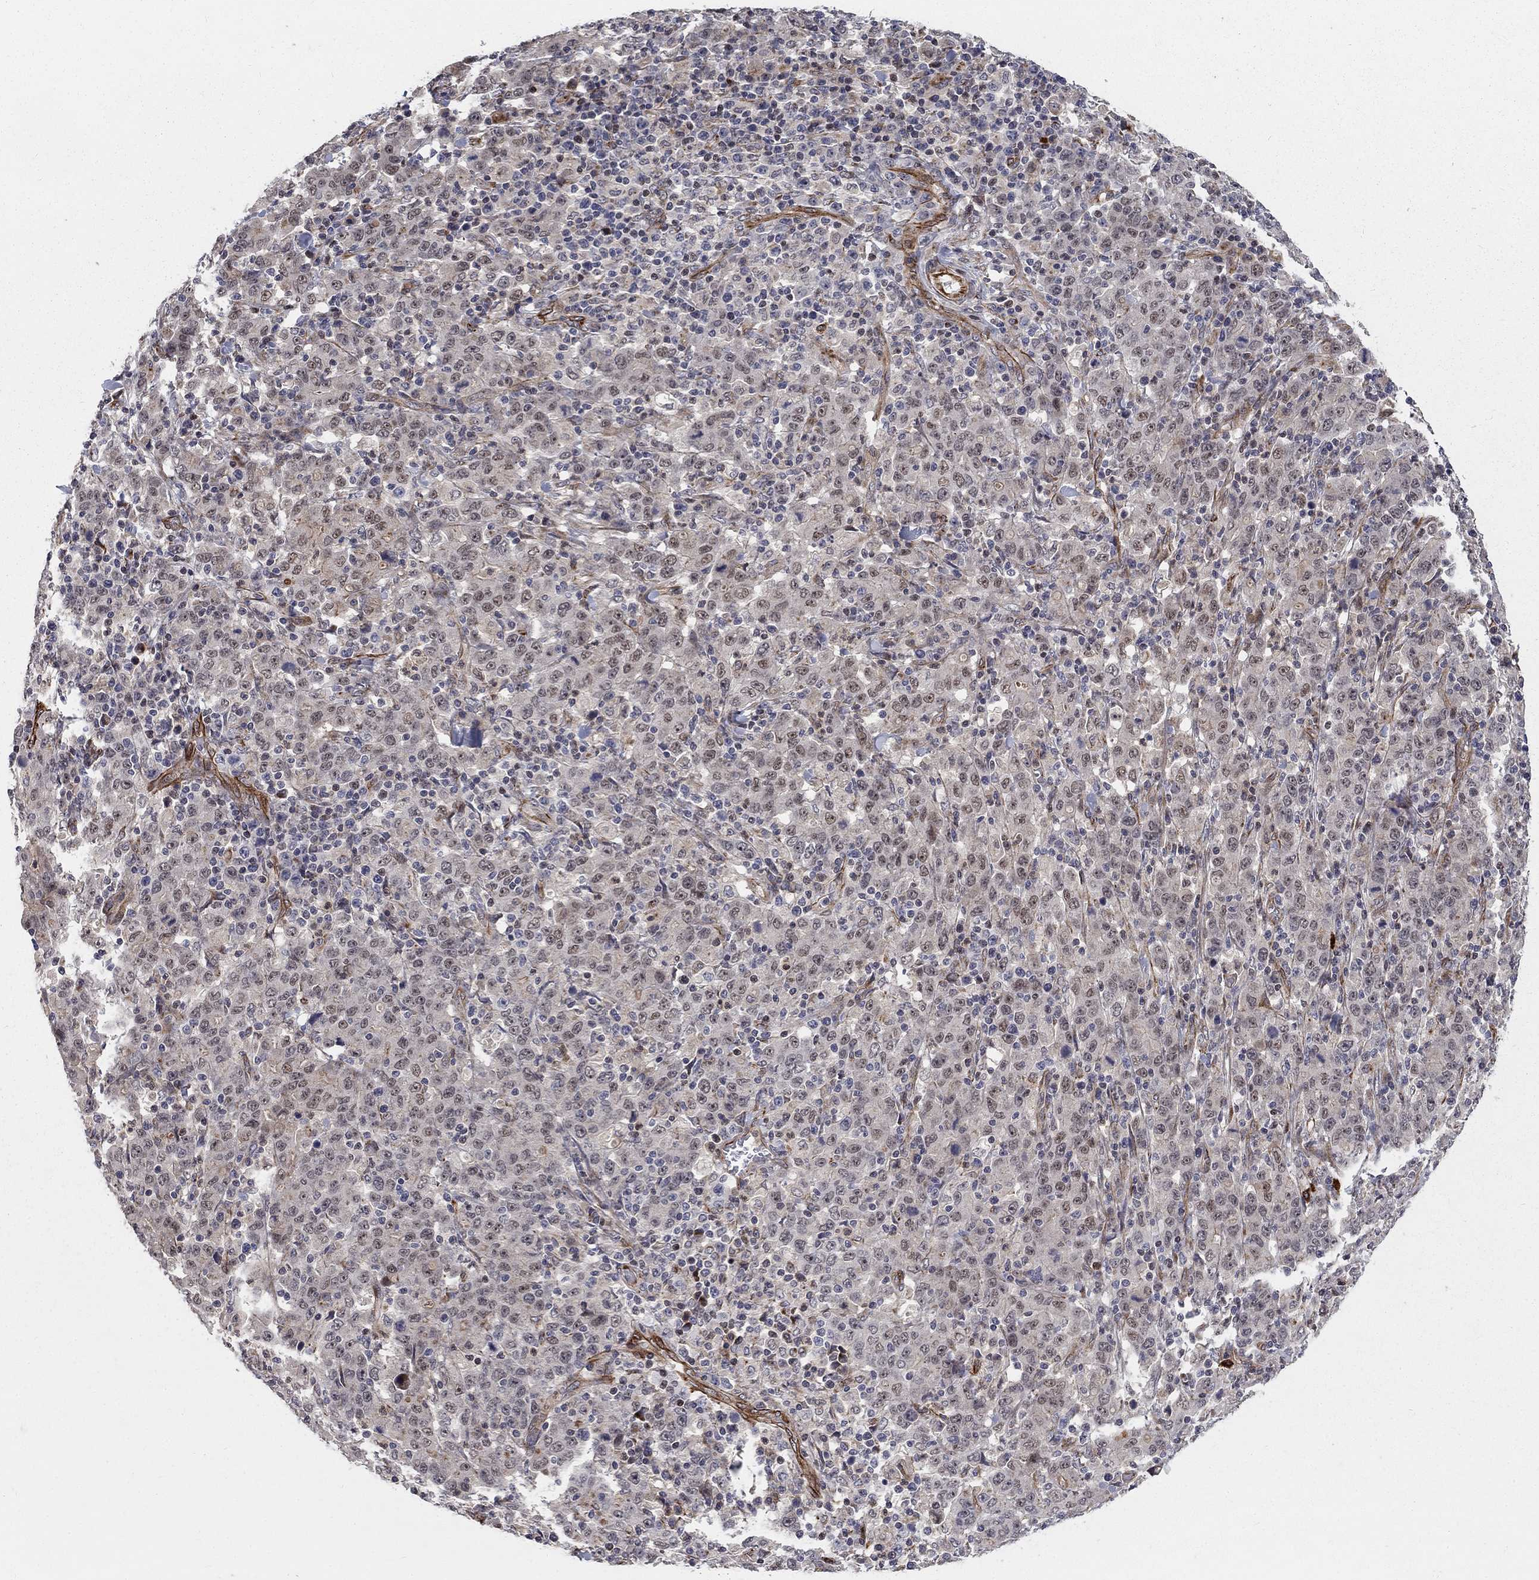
{"staining": {"intensity": "weak", "quantity": "<25%", "location": "nuclear"}, "tissue": "stomach cancer", "cell_type": "Tumor cells", "image_type": "cancer", "snomed": [{"axis": "morphology", "description": "Adenocarcinoma, NOS"}, {"axis": "topography", "description": "Stomach, upper"}], "caption": "This is an immunohistochemistry photomicrograph of stomach cancer. There is no expression in tumor cells.", "gene": "MSRA", "patient": {"sex": "male", "age": 69}}